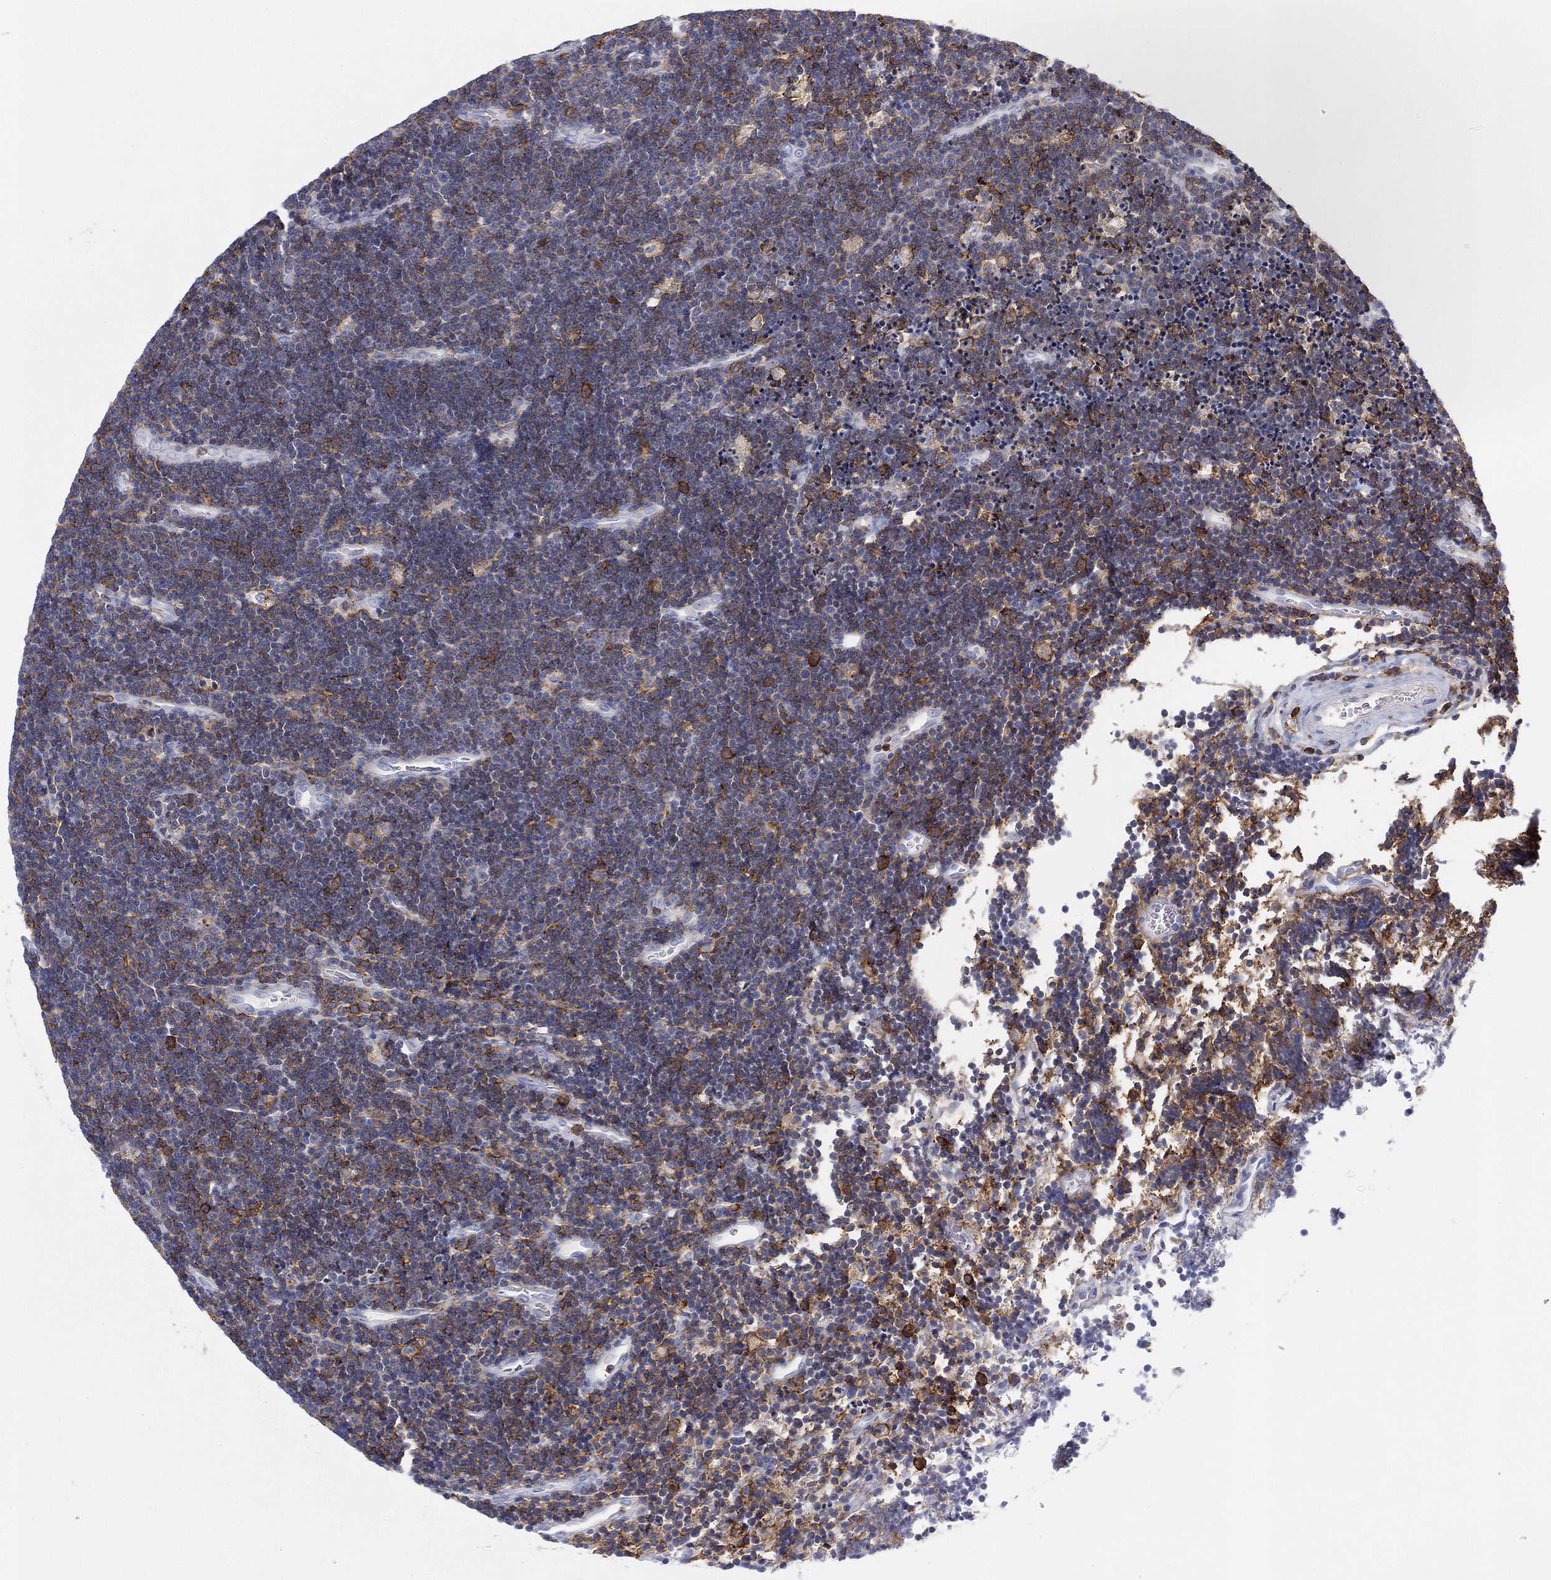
{"staining": {"intensity": "negative", "quantity": "none", "location": "none"}, "tissue": "lymphoma", "cell_type": "Tumor cells", "image_type": "cancer", "snomed": [{"axis": "morphology", "description": "Malignant lymphoma, non-Hodgkin's type, Low grade"}, {"axis": "topography", "description": "Brain"}], "caption": "A histopathology image of malignant lymphoma, non-Hodgkin's type (low-grade) stained for a protein demonstrates no brown staining in tumor cells.", "gene": "SELPLG", "patient": {"sex": "female", "age": 66}}